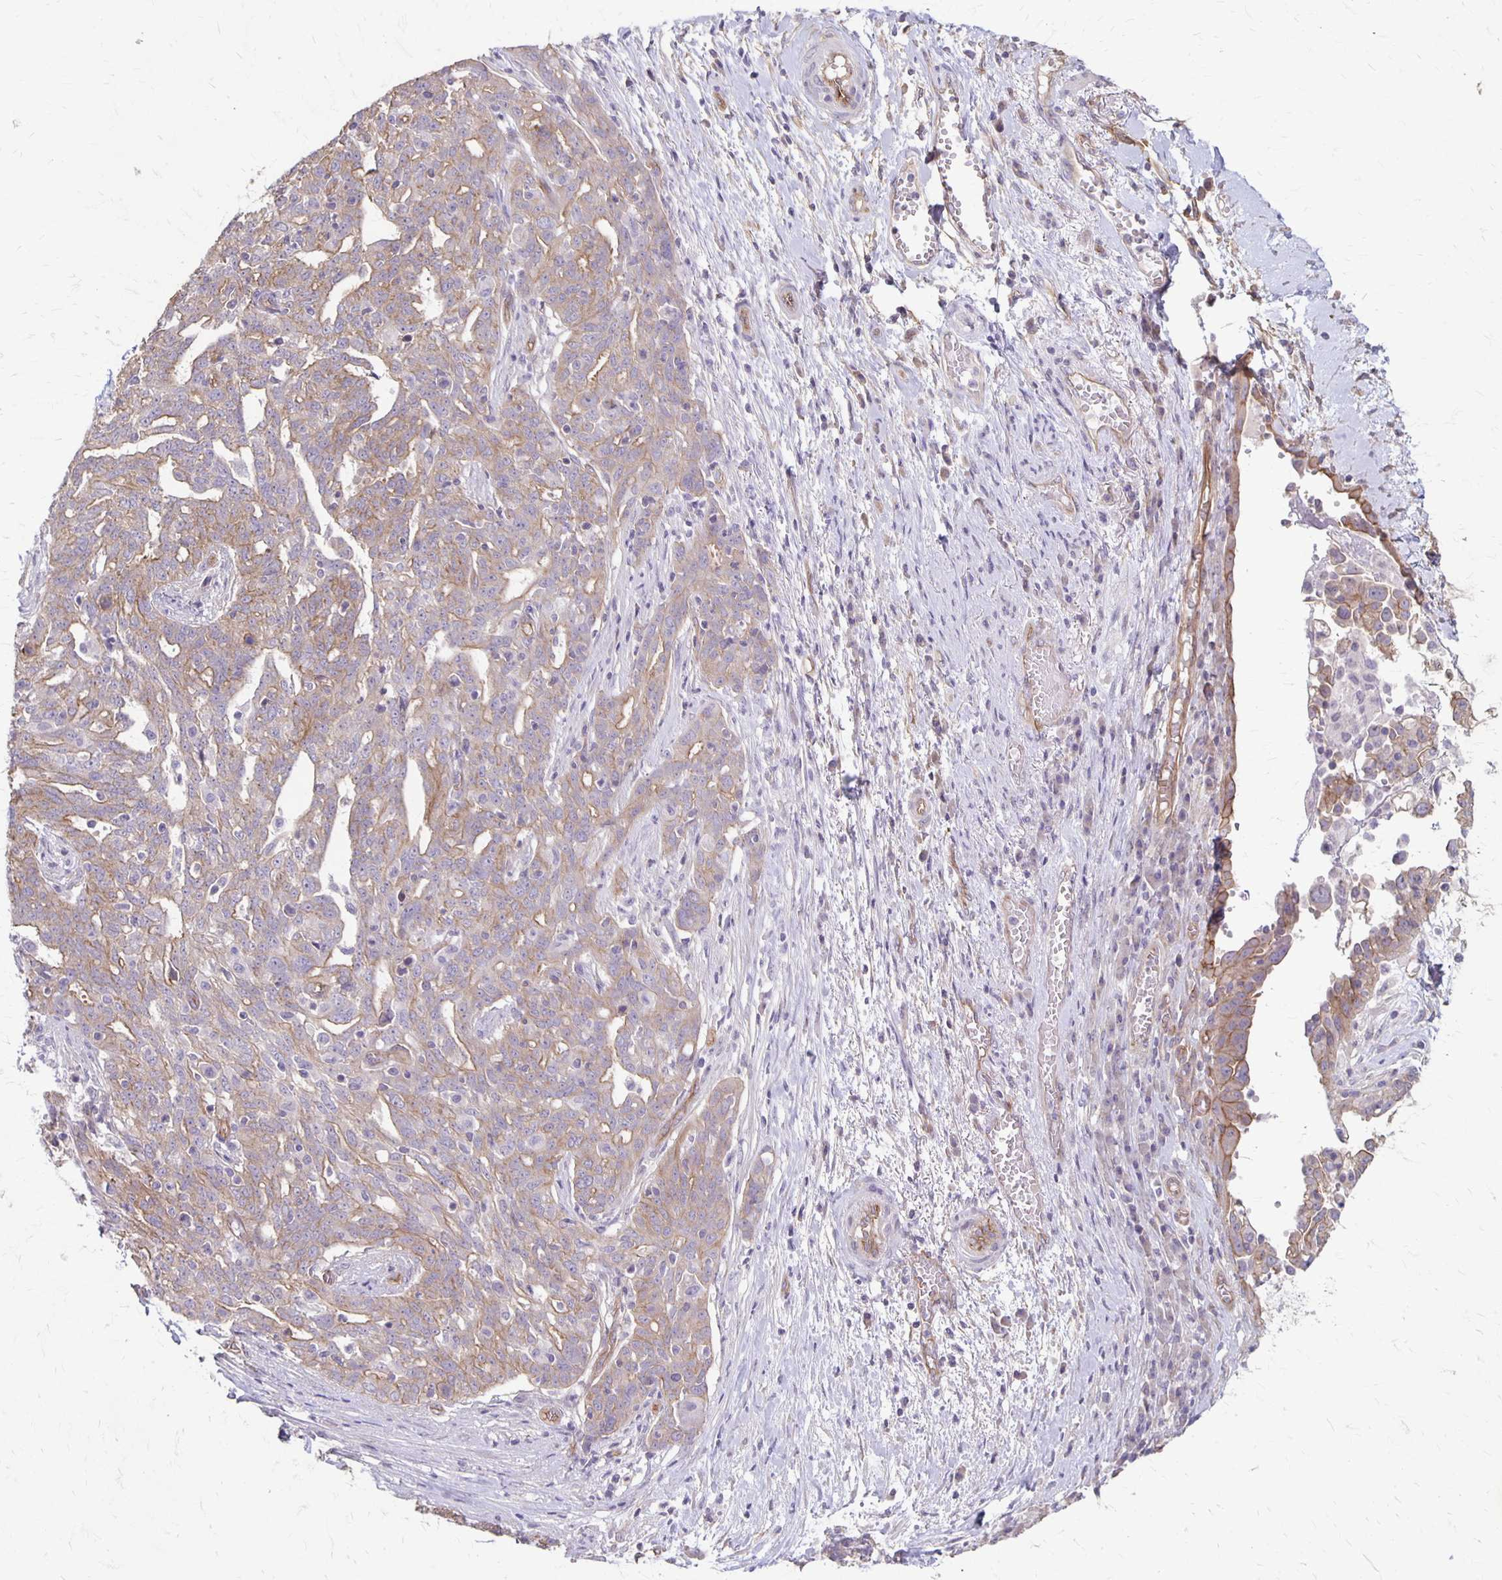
{"staining": {"intensity": "weak", "quantity": "25%-75%", "location": "cytoplasmic/membranous"}, "tissue": "ovarian cancer", "cell_type": "Tumor cells", "image_type": "cancer", "snomed": [{"axis": "morphology", "description": "Cystadenocarcinoma, serous, NOS"}, {"axis": "topography", "description": "Ovary"}], "caption": "Immunohistochemical staining of ovarian cancer (serous cystadenocarcinoma) shows low levels of weak cytoplasmic/membranous expression in approximately 25%-75% of tumor cells.", "gene": "PPP1R3E", "patient": {"sex": "female", "age": 67}}